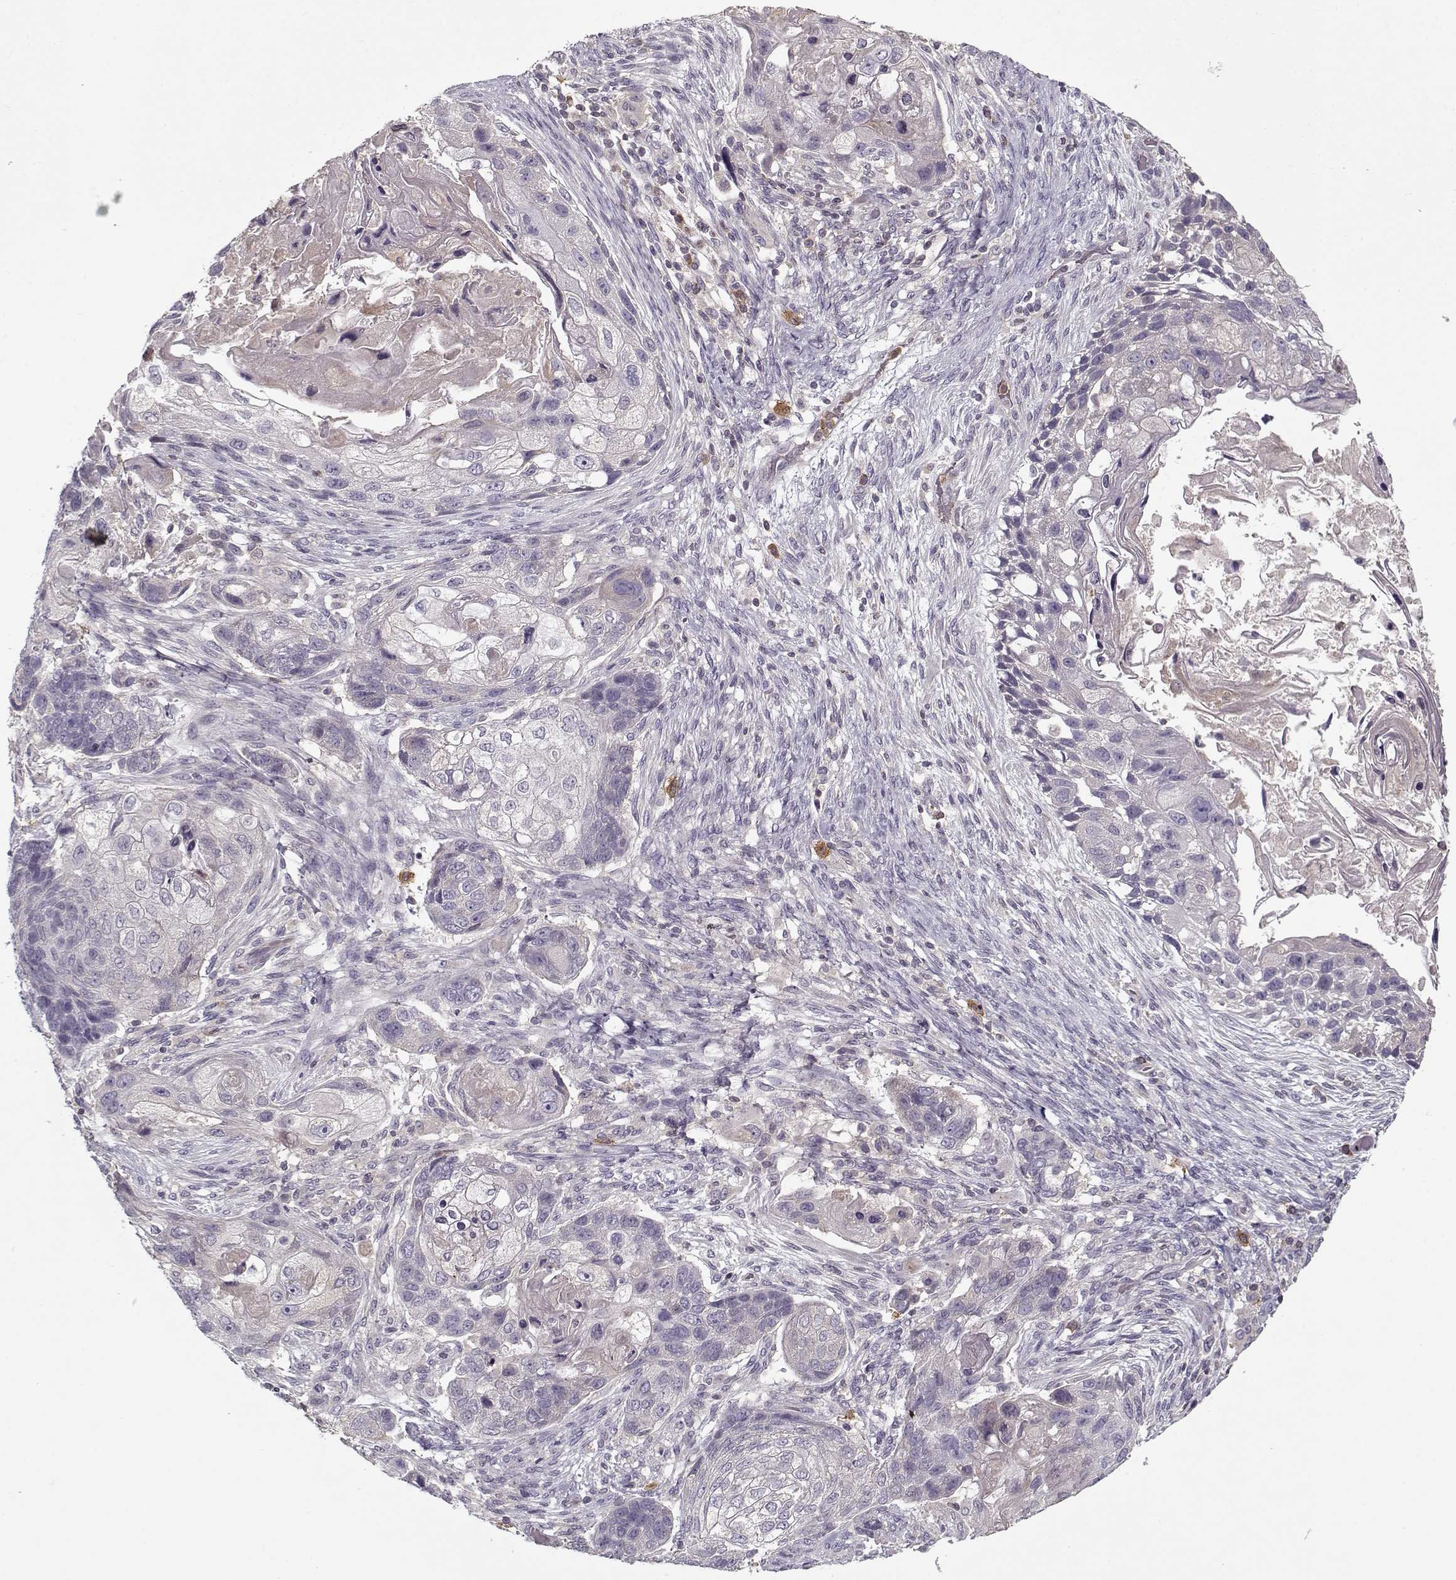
{"staining": {"intensity": "negative", "quantity": "none", "location": "none"}, "tissue": "lung cancer", "cell_type": "Tumor cells", "image_type": "cancer", "snomed": [{"axis": "morphology", "description": "Squamous cell carcinoma, NOS"}, {"axis": "topography", "description": "Lung"}], "caption": "Human squamous cell carcinoma (lung) stained for a protein using IHC demonstrates no positivity in tumor cells.", "gene": "UNC13D", "patient": {"sex": "male", "age": 69}}